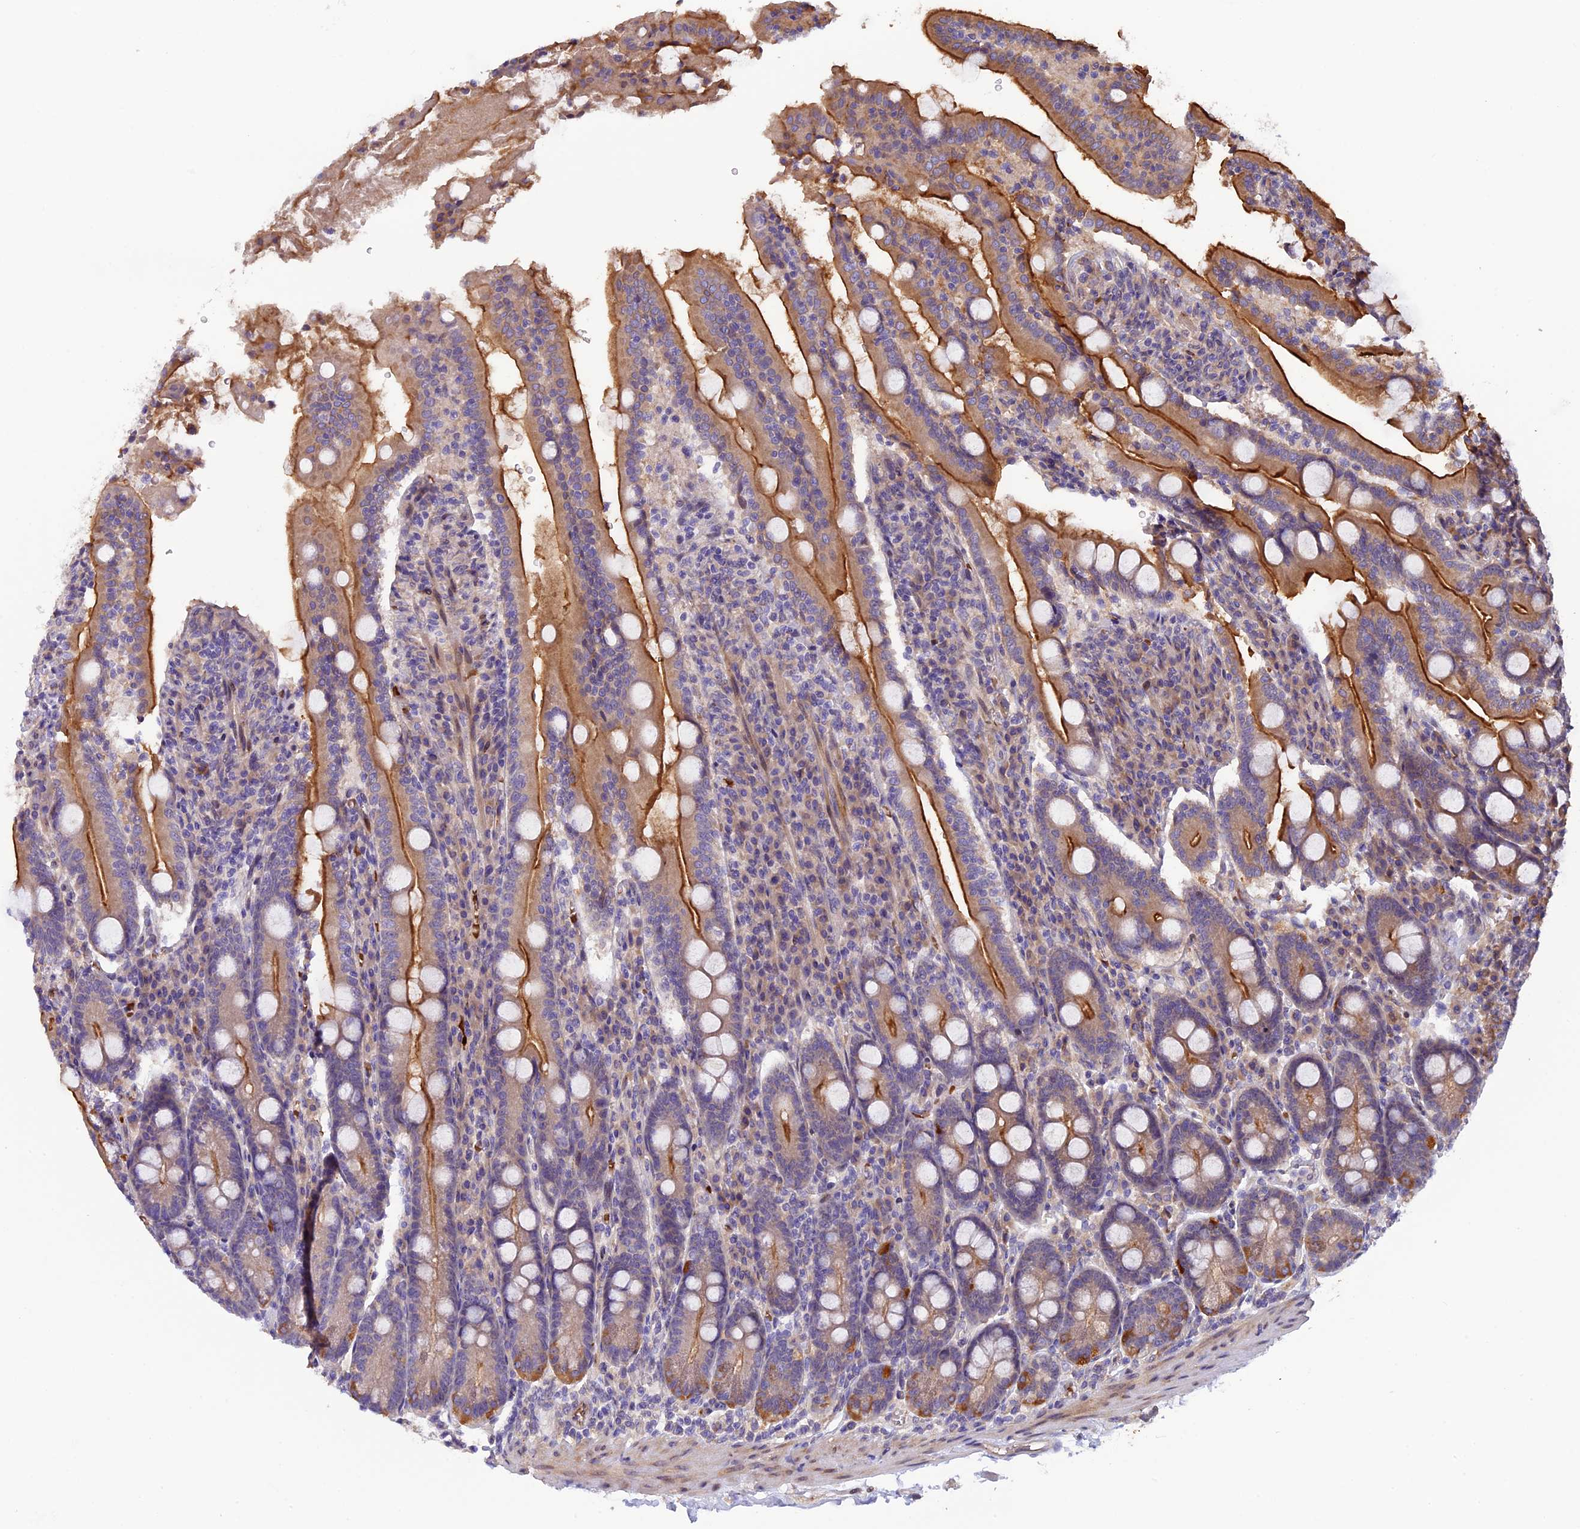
{"staining": {"intensity": "strong", "quantity": "25%-75%", "location": "cytoplasmic/membranous"}, "tissue": "duodenum", "cell_type": "Glandular cells", "image_type": "normal", "snomed": [{"axis": "morphology", "description": "Normal tissue, NOS"}, {"axis": "topography", "description": "Duodenum"}], "caption": "The image reveals immunohistochemical staining of unremarkable duodenum. There is strong cytoplasmic/membranous staining is appreciated in approximately 25%-75% of glandular cells. (IHC, brightfield microscopy, high magnification).", "gene": "CCDC9B", "patient": {"sex": "male", "age": 35}}